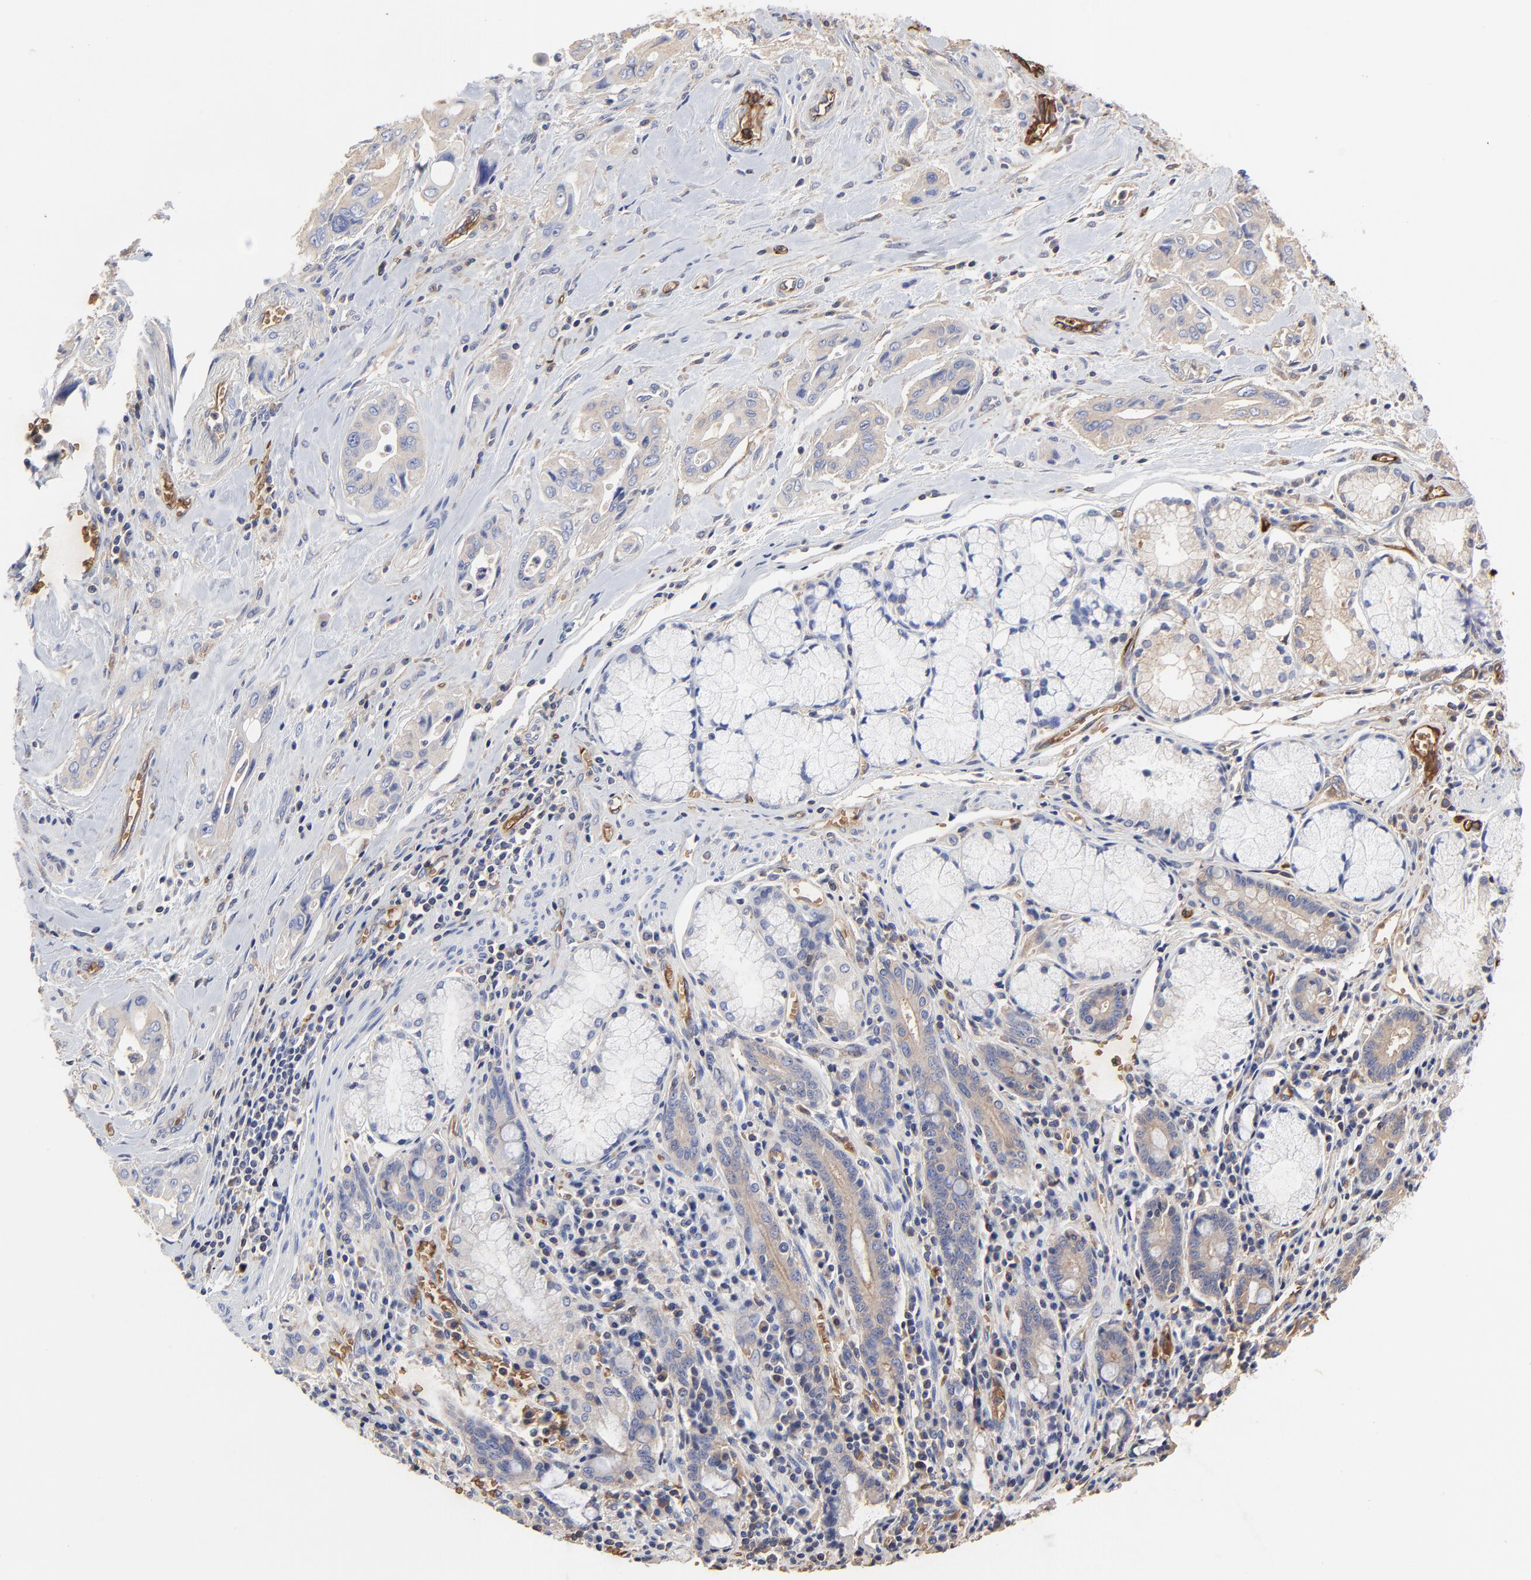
{"staining": {"intensity": "weak", "quantity": ">75%", "location": "cytoplasmic/membranous"}, "tissue": "pancreatic cancer", "cell_type": "Tumor cells", "image_type": "cancer", "snomed": [{"axis": "morphology", "description": "Adenocarcinoma, NOS"}, {"axis": "topography", "description": "Pancreas"}], "caption": "Pancreatic adenocarcinoma was stained to show a protein in brown. There is low levels of weak cytoplasmic/membranous staining in about >75% of tumor cells. The staining was performed using DAB (3,3'-diaminobenzidine), with brown indicating positive protein expression. Nuclei are stained blue with hematoxylin.", "gene": "PAG1", "patient": {"sex": "male", "age": 77}}